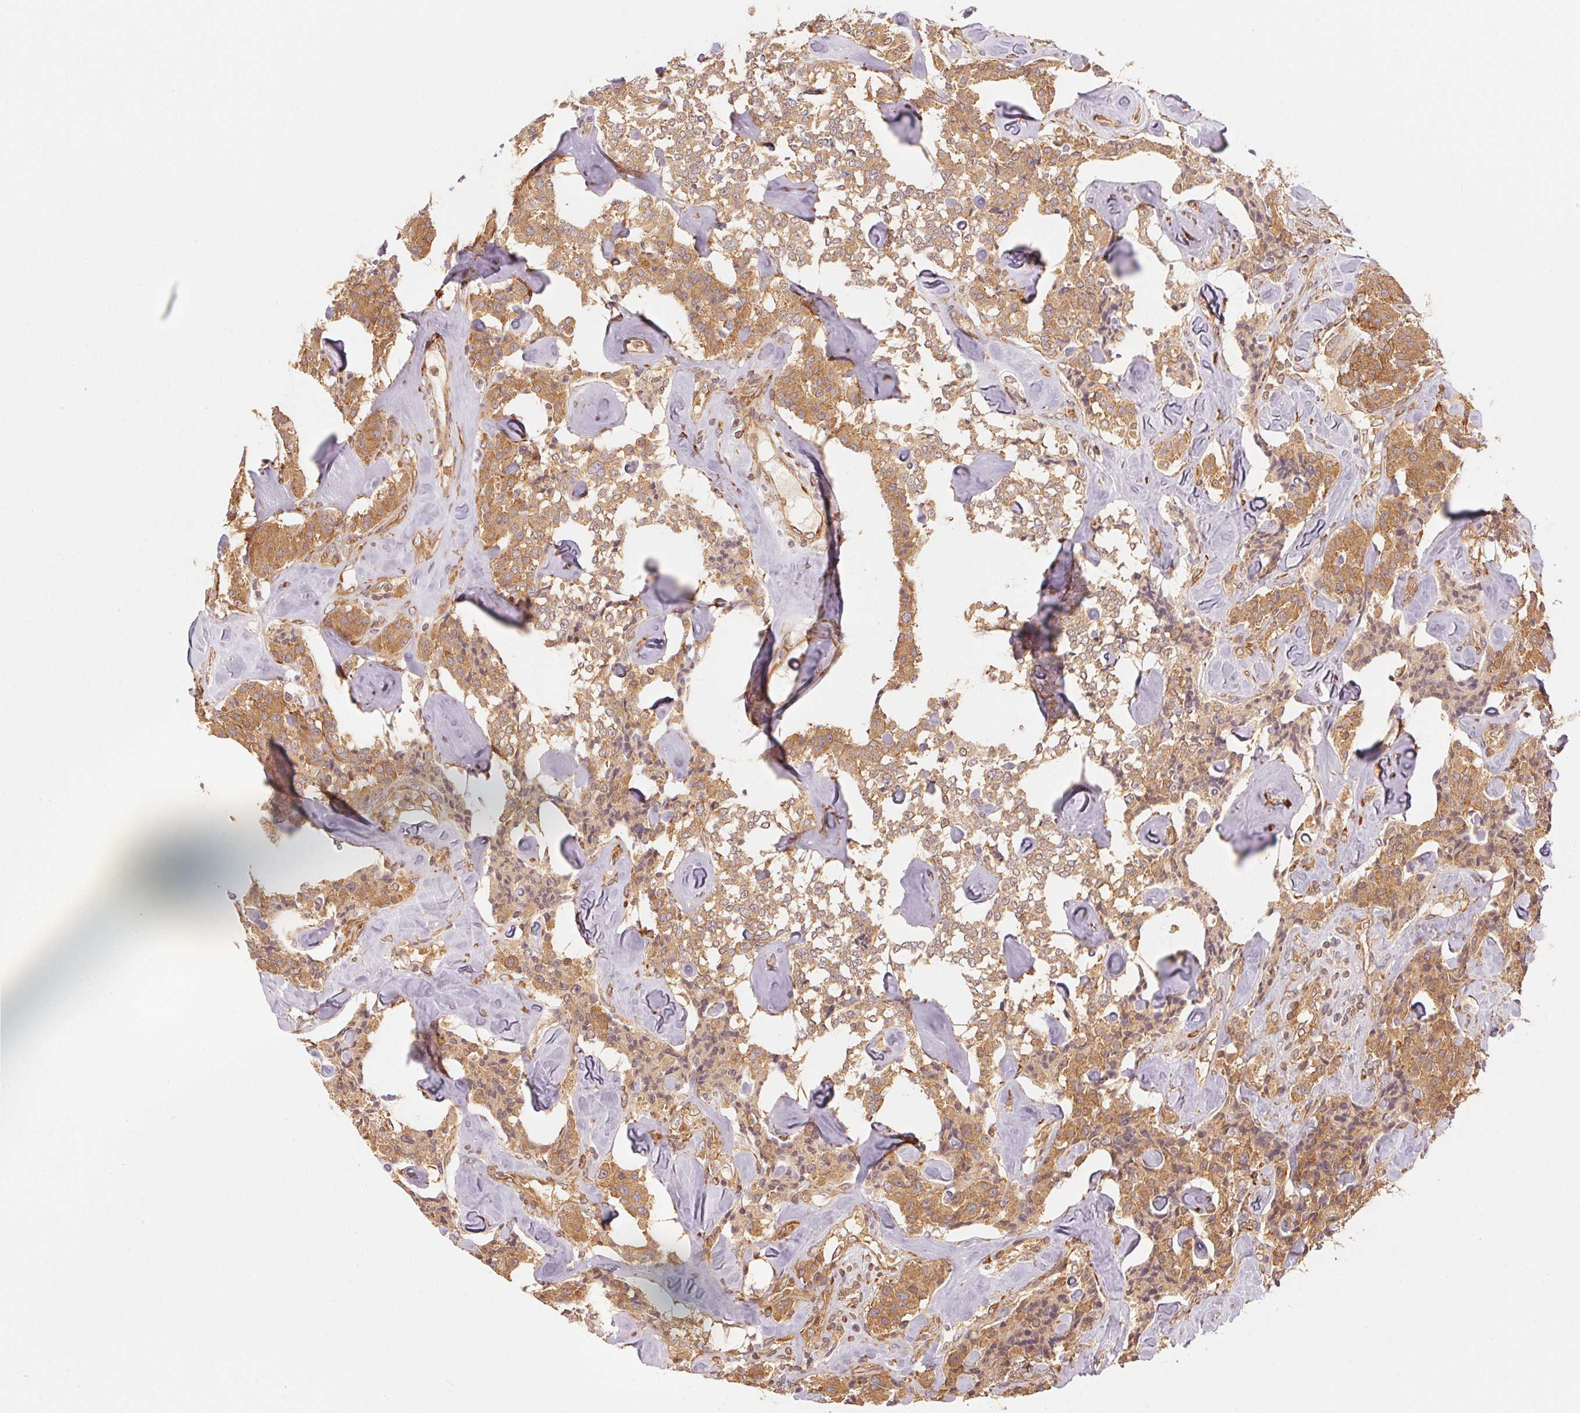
{"staining": {"intensity": "moderate", "quantity": ">75%", "location": "cytoplasmic/membranous"}, "tissue": "carcinoid", "cell_type": "Tumor cells", "image_type": "cancer", "snomed": [{"axis": "morphology", "description": "Carcinoid, malignant, NOS"}, {"axis": "topography", "description": "Pancreas"}], "caption": "Carcinoid was stained to show a protein in brown. There is medium levels of moderate cytoplasmic/membranous positivity in about >75% of tumor cells. The staining was performed using DAB (3,3'-diaminobenzidine) to visualize the protein expression in brown, while the nuclei were stained in blue with hematoxylin (Magnification: 20x).", "gene": "STRN4", "patient": {"sex": "male", "age": 41}}